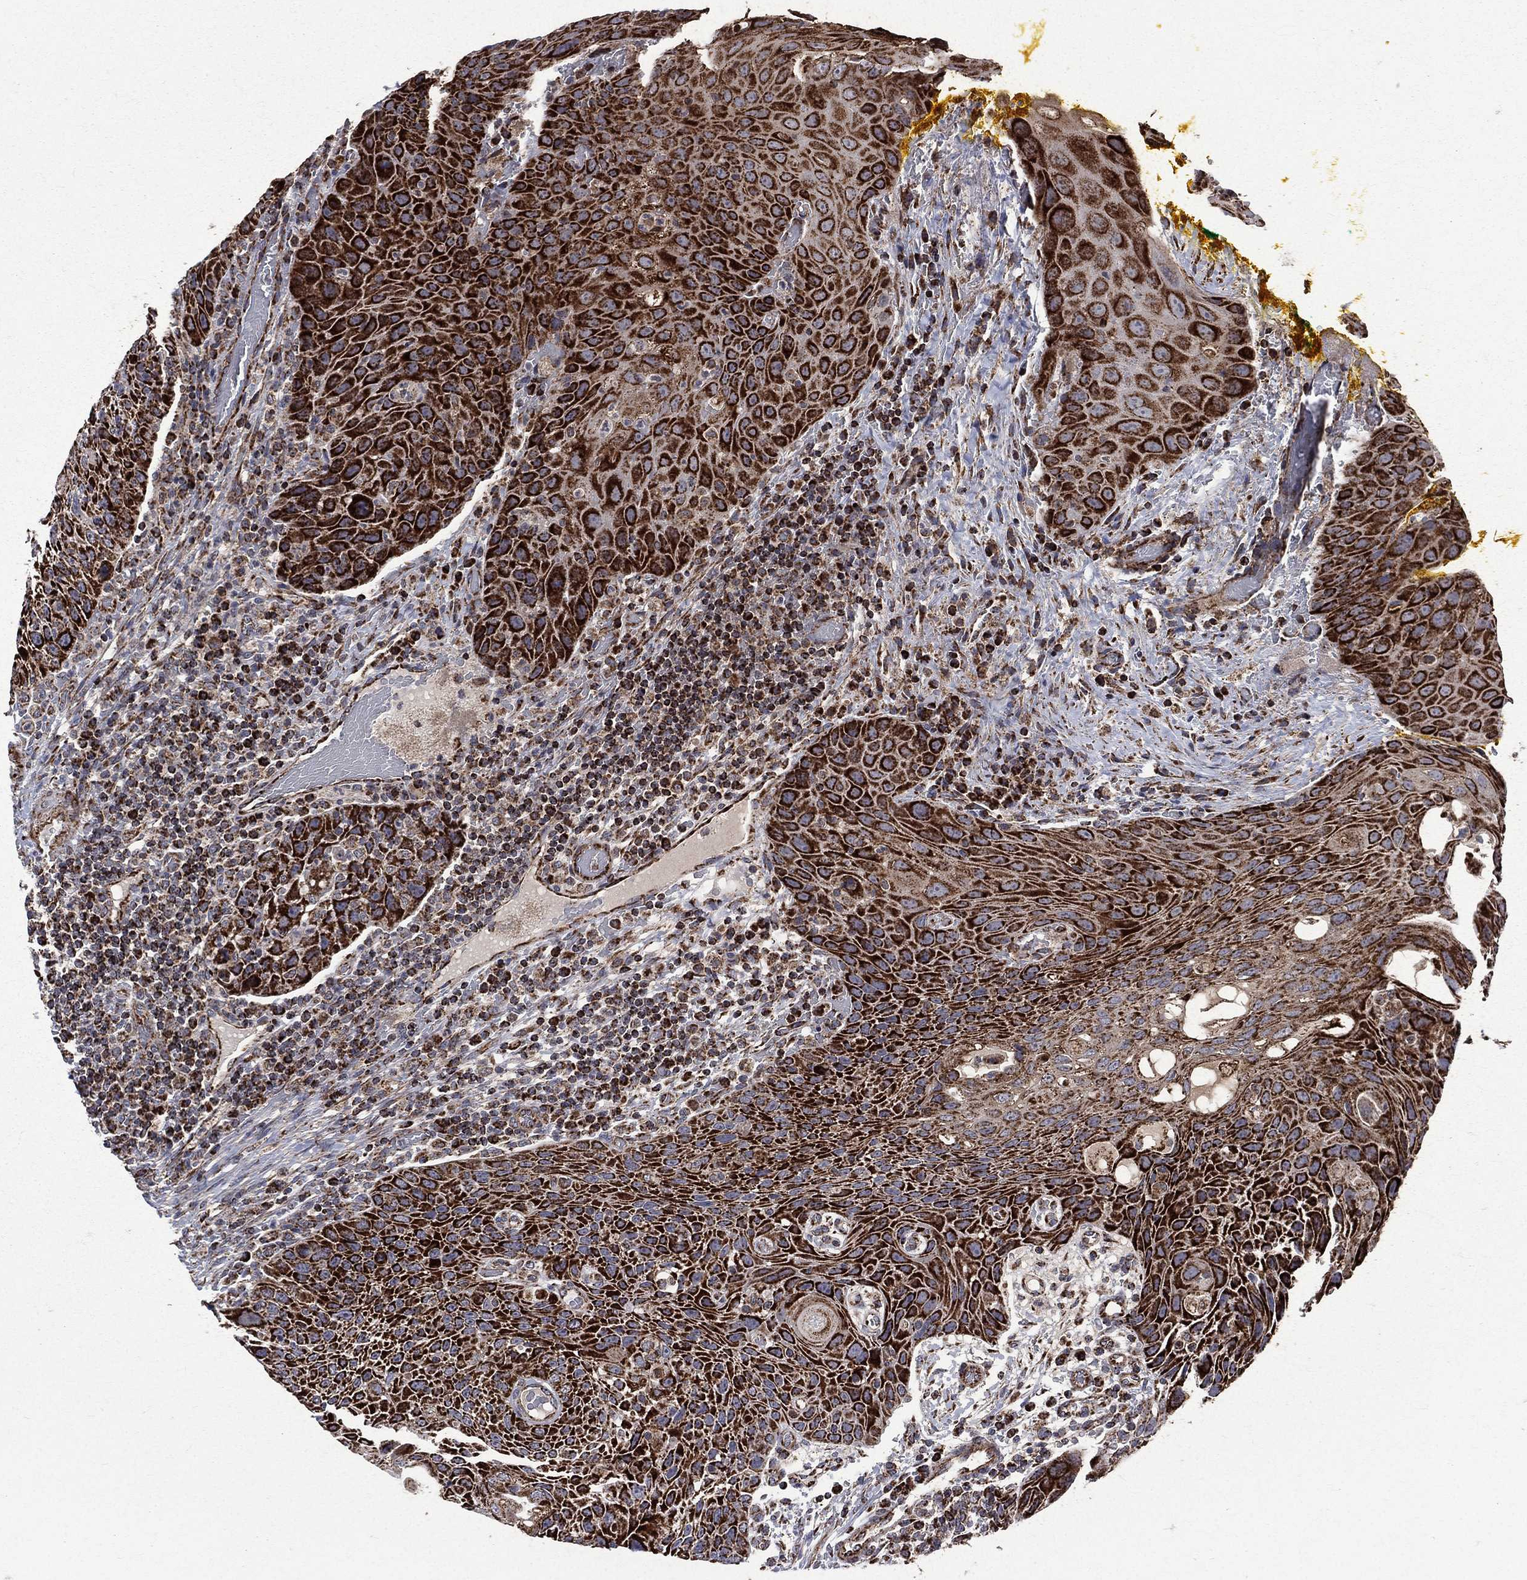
{"staining": {"intensity": "strong", "quantity": ">75%", "location": "cytoplasmic/membranous"}, "tissue": "head and neck cancer", "cell_type": "Tumor cells", "image_type": "cancer", "snomed": [{"axis": "morphology", "description": "Squamous cell carcinoma, NOS"}, {"axis": "topography", "description": "Head-Neck"}], "caption": "Immunohistochemistry (IHC) photomicrograph of human head and neck cancer (squamous cell carcinoma) stained for a protein (brown), which displays high levels of strong cytoplasmic/membranous positivity in about >75% of tumor cells.", "gene": "GOT2", "patient": {"sex": "male", "age": 69}}